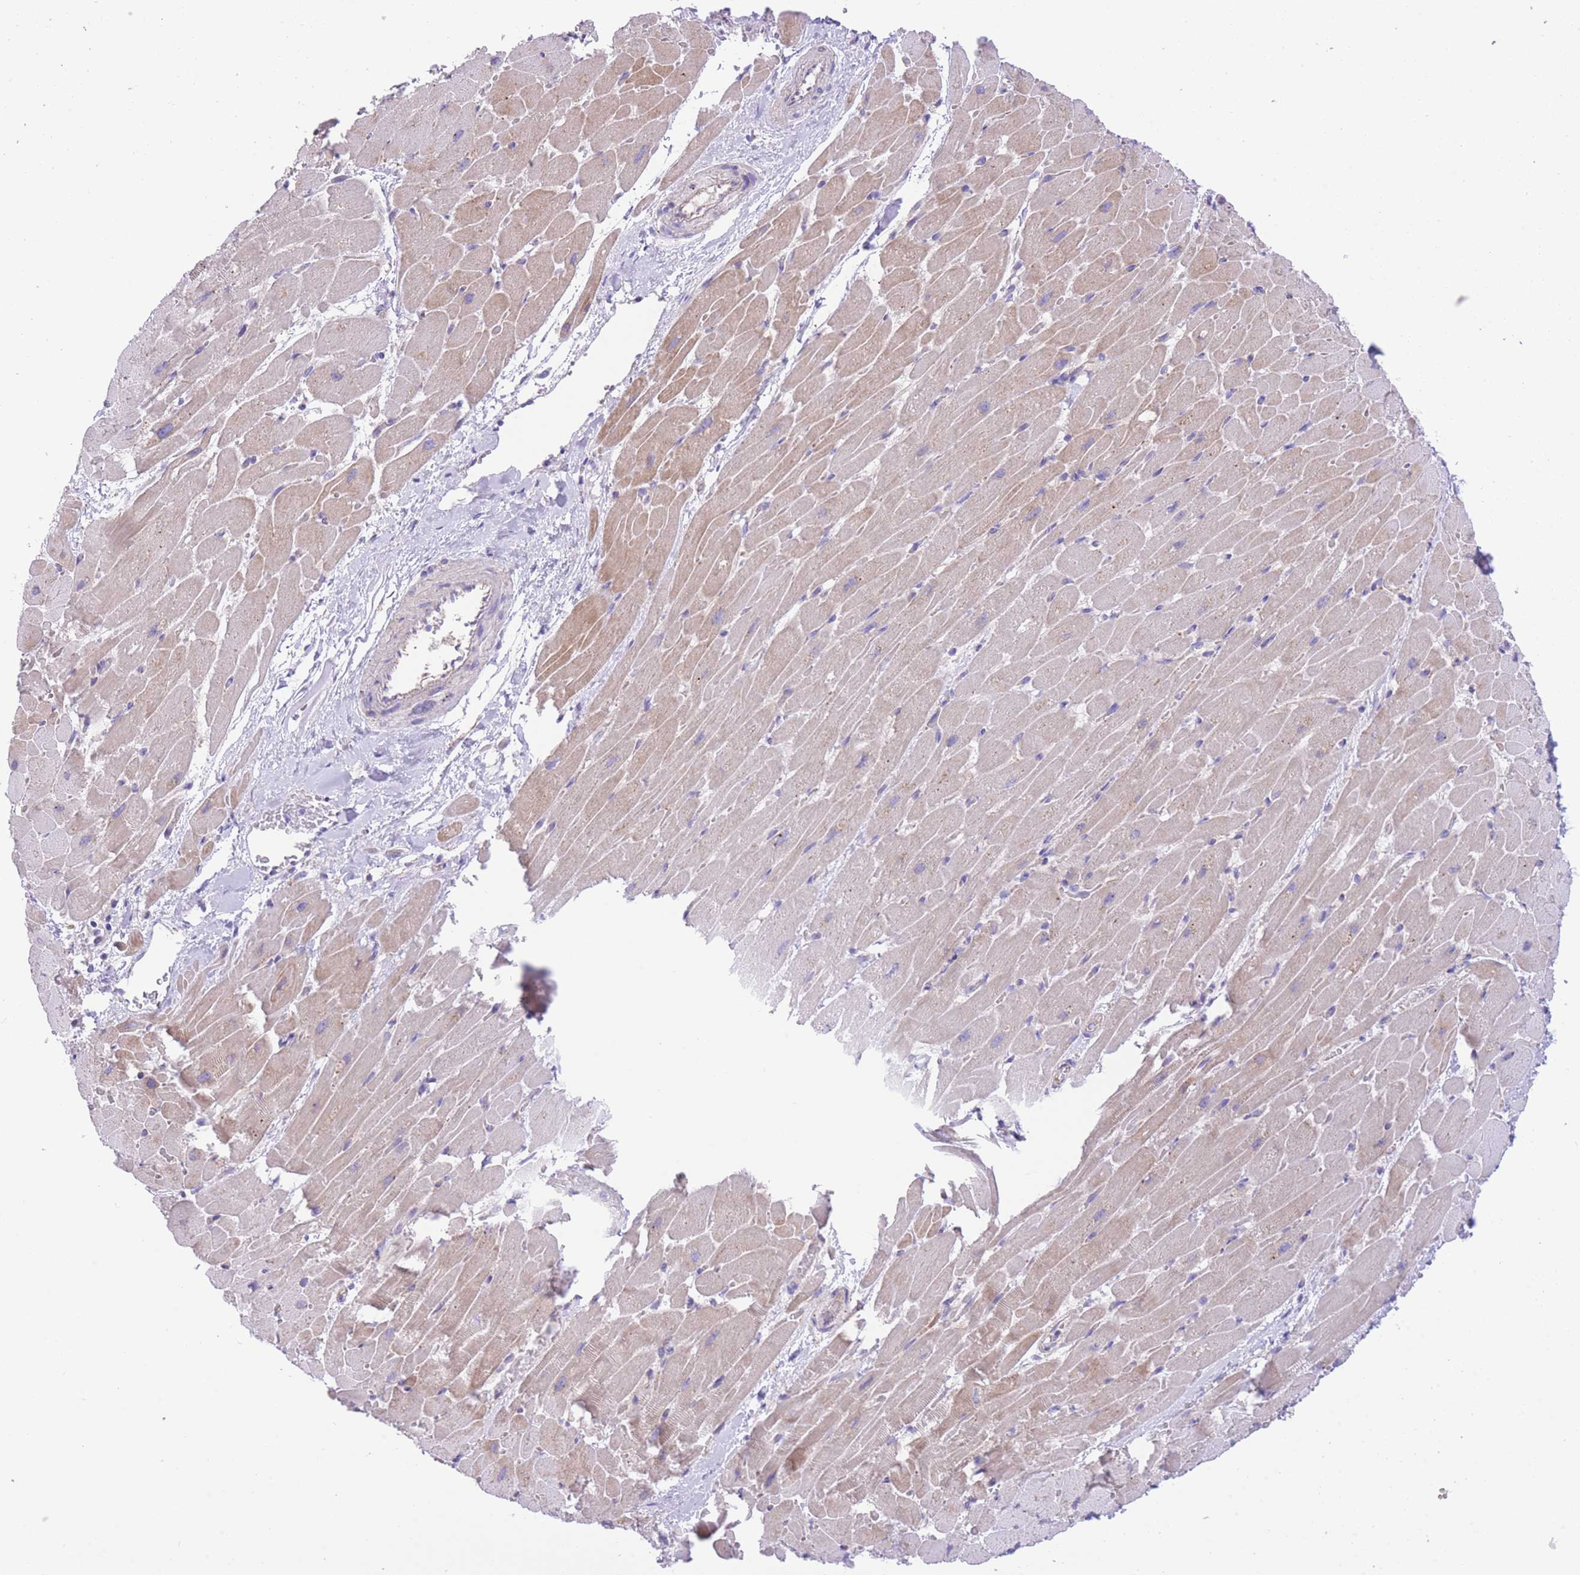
{"staining": {"intensity": "moderate", "quantity": "25%-75%", "location": "cytoplasmic/membranous"}, "tissue": "heart muscle", "cell_type": "Cardiomyocytes", "image_type": "normal", "snomed": [{"axis": "morphology", "description": "Normal tissue, NOS"}, {"axis": "topography", "description": "Heart"}], "caption": "Immunohistochemistry histopathology image of normal heart muscle: human heart muscle stained using IHC displays medium levels of moderate protein expression localized specifically in the cytoplasmic/membranous of cardiomyocytes, appearing as a cytoplasmic/membranous brown color.", "gene": "RHOU", "patient": {"sex": "male", "age": 37}}